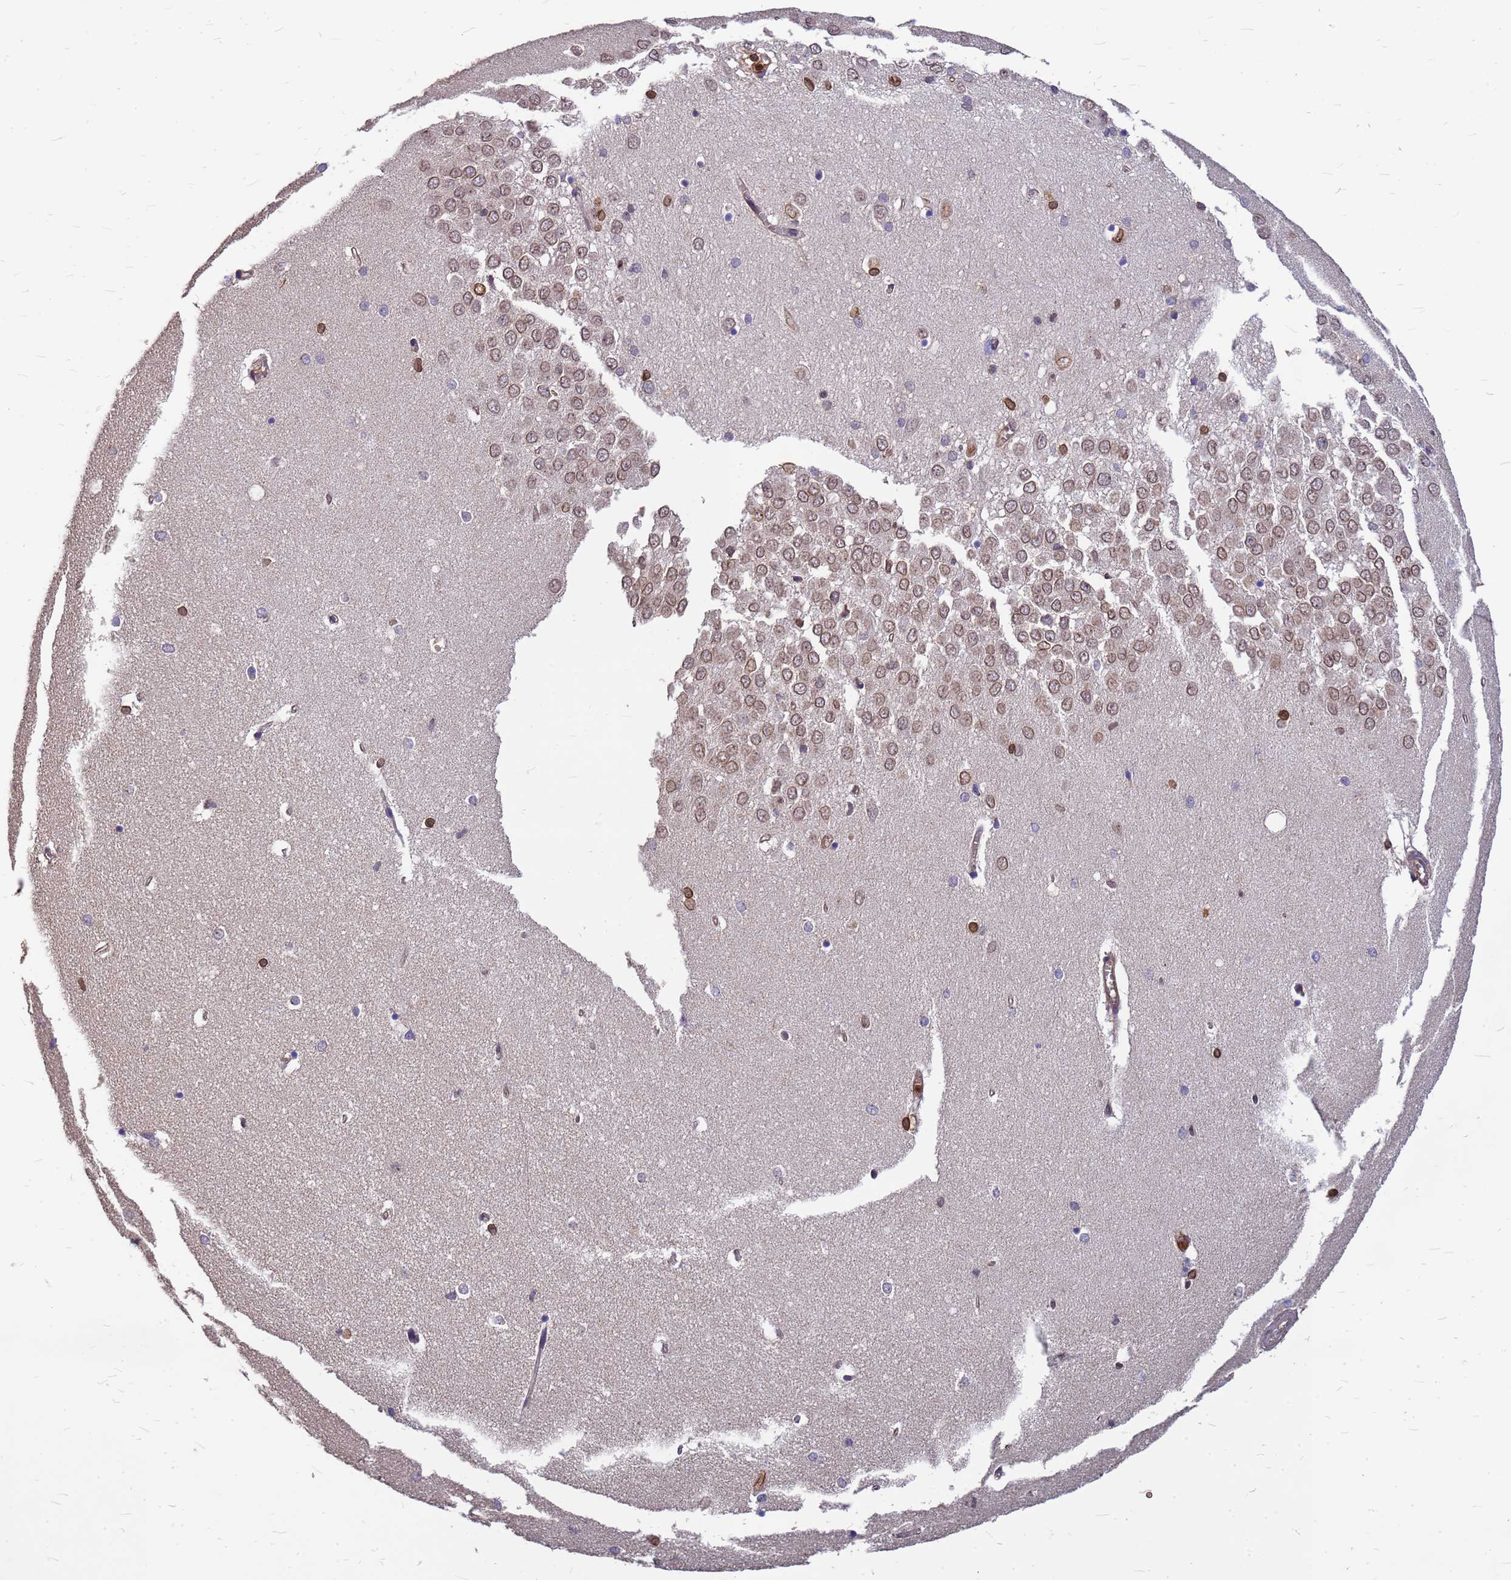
{"staining": {"intensity": "moderate", "quantity": "25%-75%", "location": "nuclear"}, "tissue": "hippocampus", "cell_type": "Glial cells", "image_type": "normal", "snomed": [{"axis": "morphology", "description": "Normal tissue, NOS"}, {"axis": "topography", "description": "Hippocampus"}], "caption": "Protein staining exhibits moderate nuclear staining in approximately 25%-75% of glial cells in unremarkable hippocampus.", "gene": "C1orf35", "patient": {"sex": "female", "age": 64}}